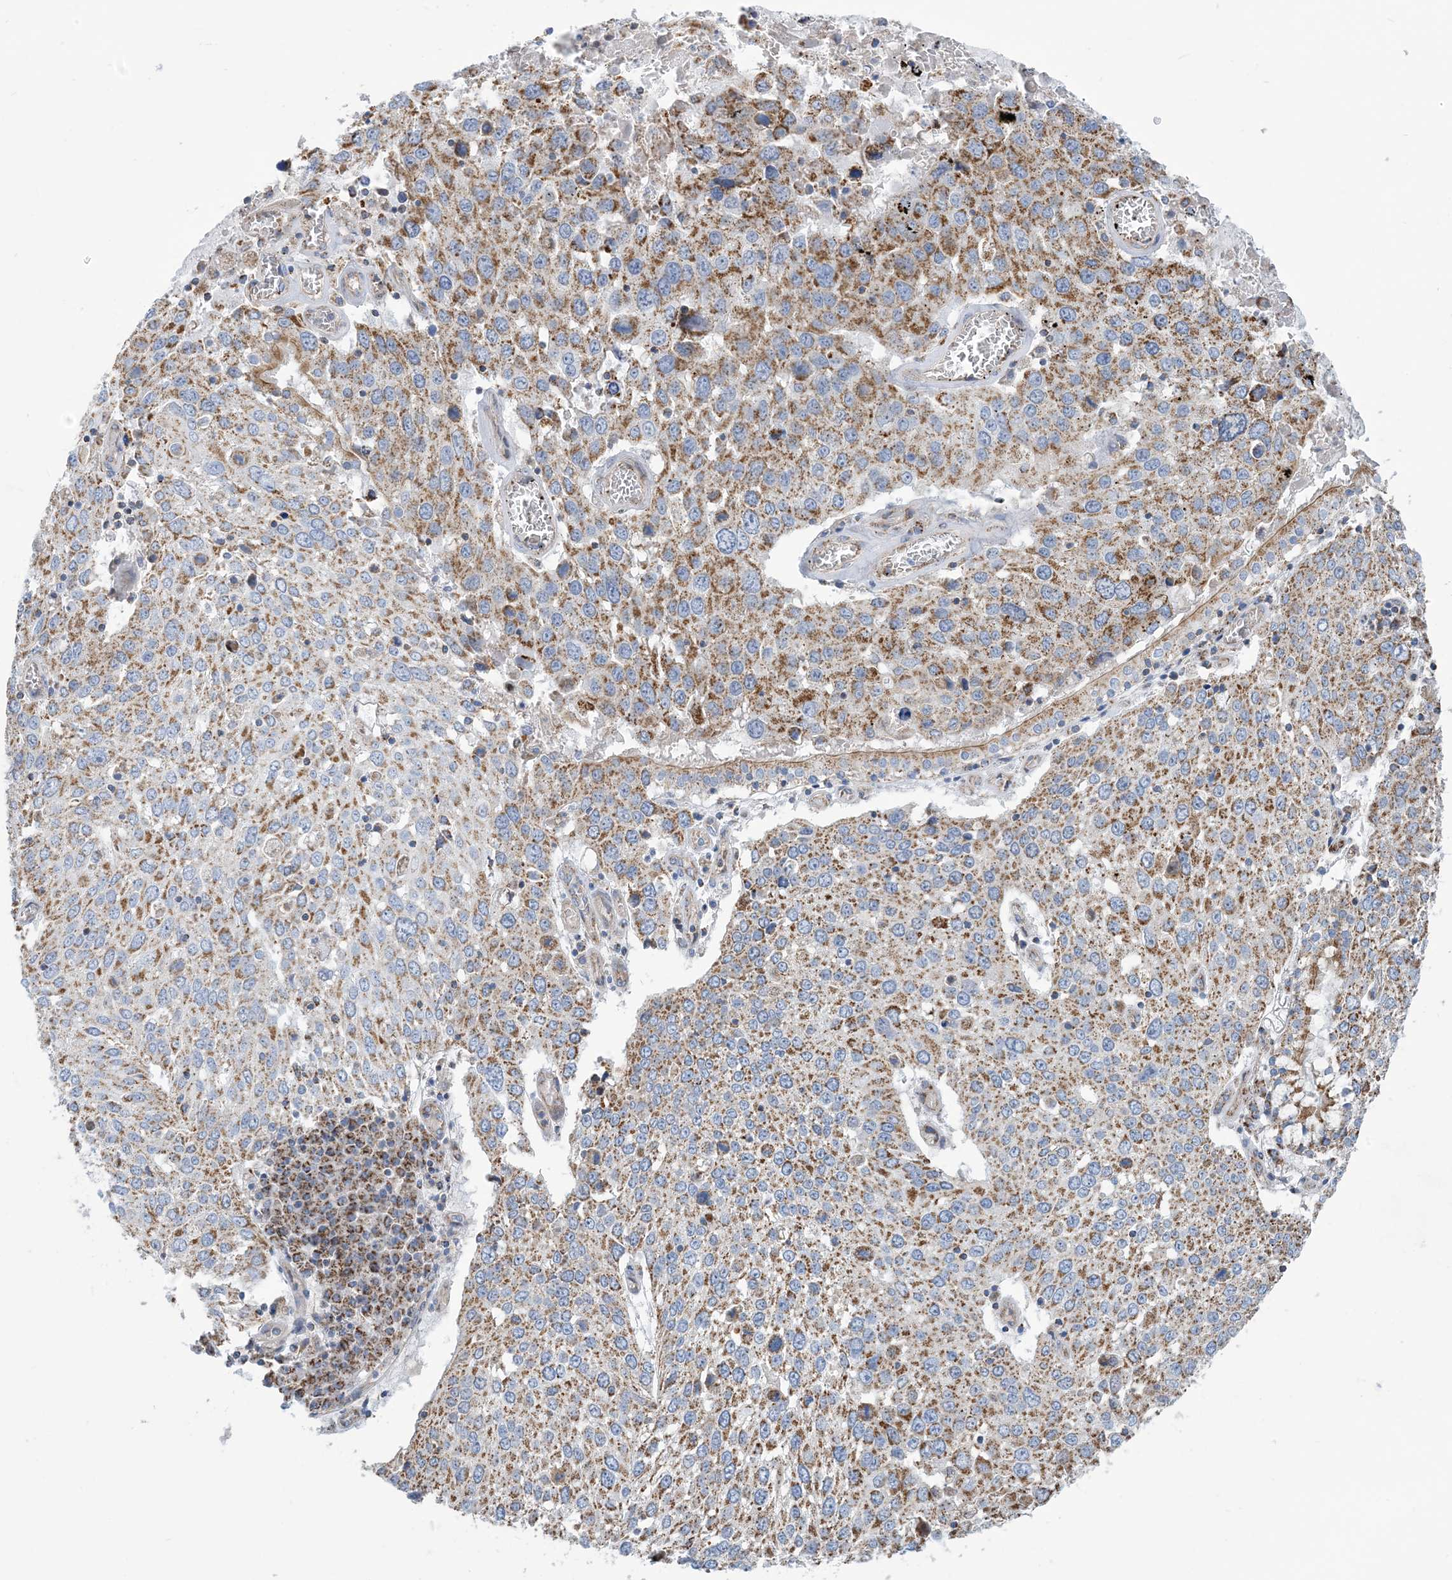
{"staining": {"intensity": "moderate", "quantity": ">75%", "location": "cytoplasmic/membranous"}, "tissue": "lung cancer", "cell_type": "Tumor cells", "image_type": "cancer", "snomed": [{"axis": "morphology", "description": "Squamous cell carcinoma, NOS"}, {"axis": "topography", "description": "Lung"}], "caption": "This image shows lung cancer (squamous cell carcinoma) stained with immunohistochemistry (IHC) to label a protein in brown. The cytoplasmic/membranous of tumor cells show moderate positivity for the protein. Nuclei are counter-stained blue.", "gene": "PHOSPHO2", "patient": {"sex": "male", "age": 65}}